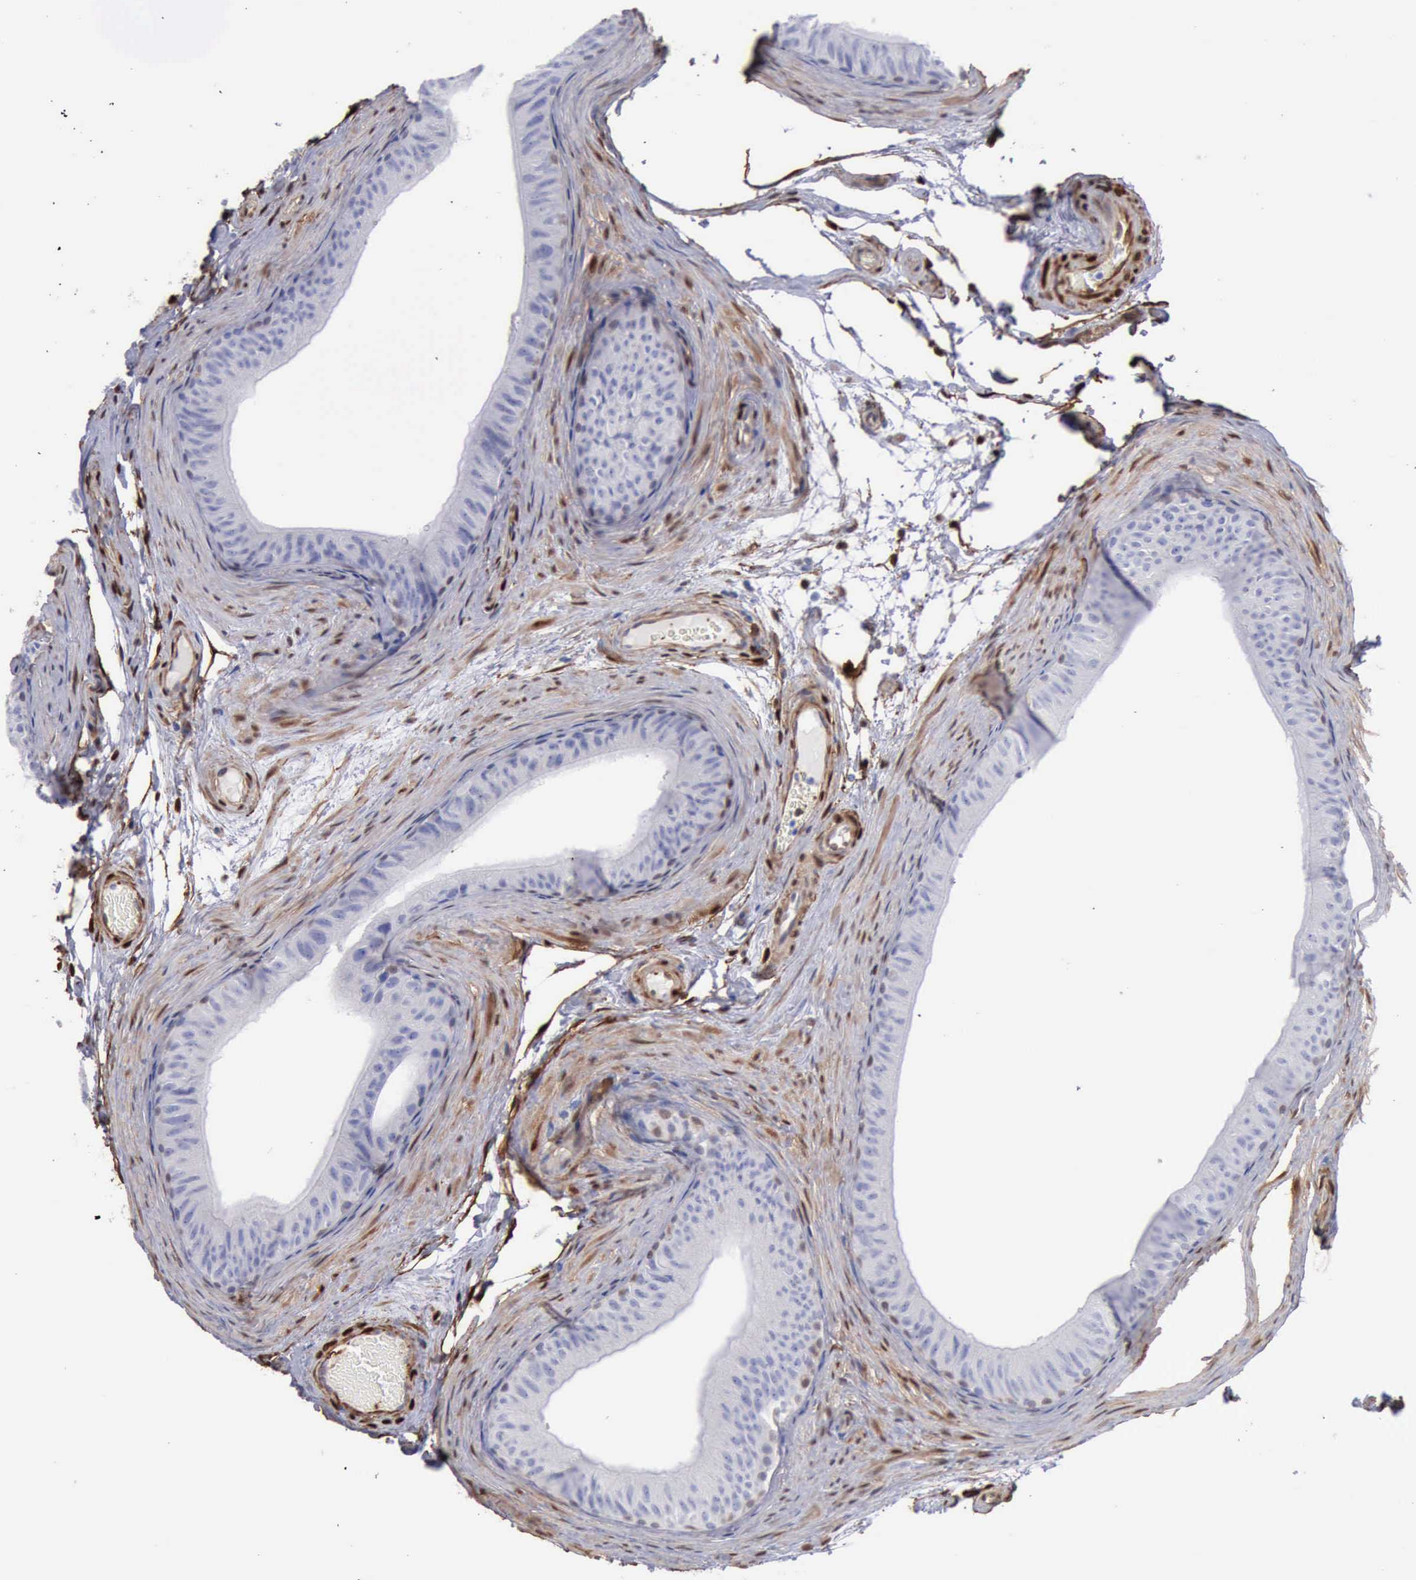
{"staining": {"intensity": "negative", "quantity": "none", "location": "none"}, "tissue": "epididymis", "cell_type": "Glandular cells", "image_type": "normal", "snomed": [{"axis": "morphology", "description": "Normal tissue, NOS"}, {"axis": "topography", "description": "Testis"}, {"axis": "topography", "description": "Epididymis"}], "caption": "Glandular cells show no significant expression in benign epididymis. (DAB (3,3'-diaminobenzidine) immunohistochemistry (IHC), high magnification).", "gene": "FHL1", "patient": {"sex": "male", "age": 36}}